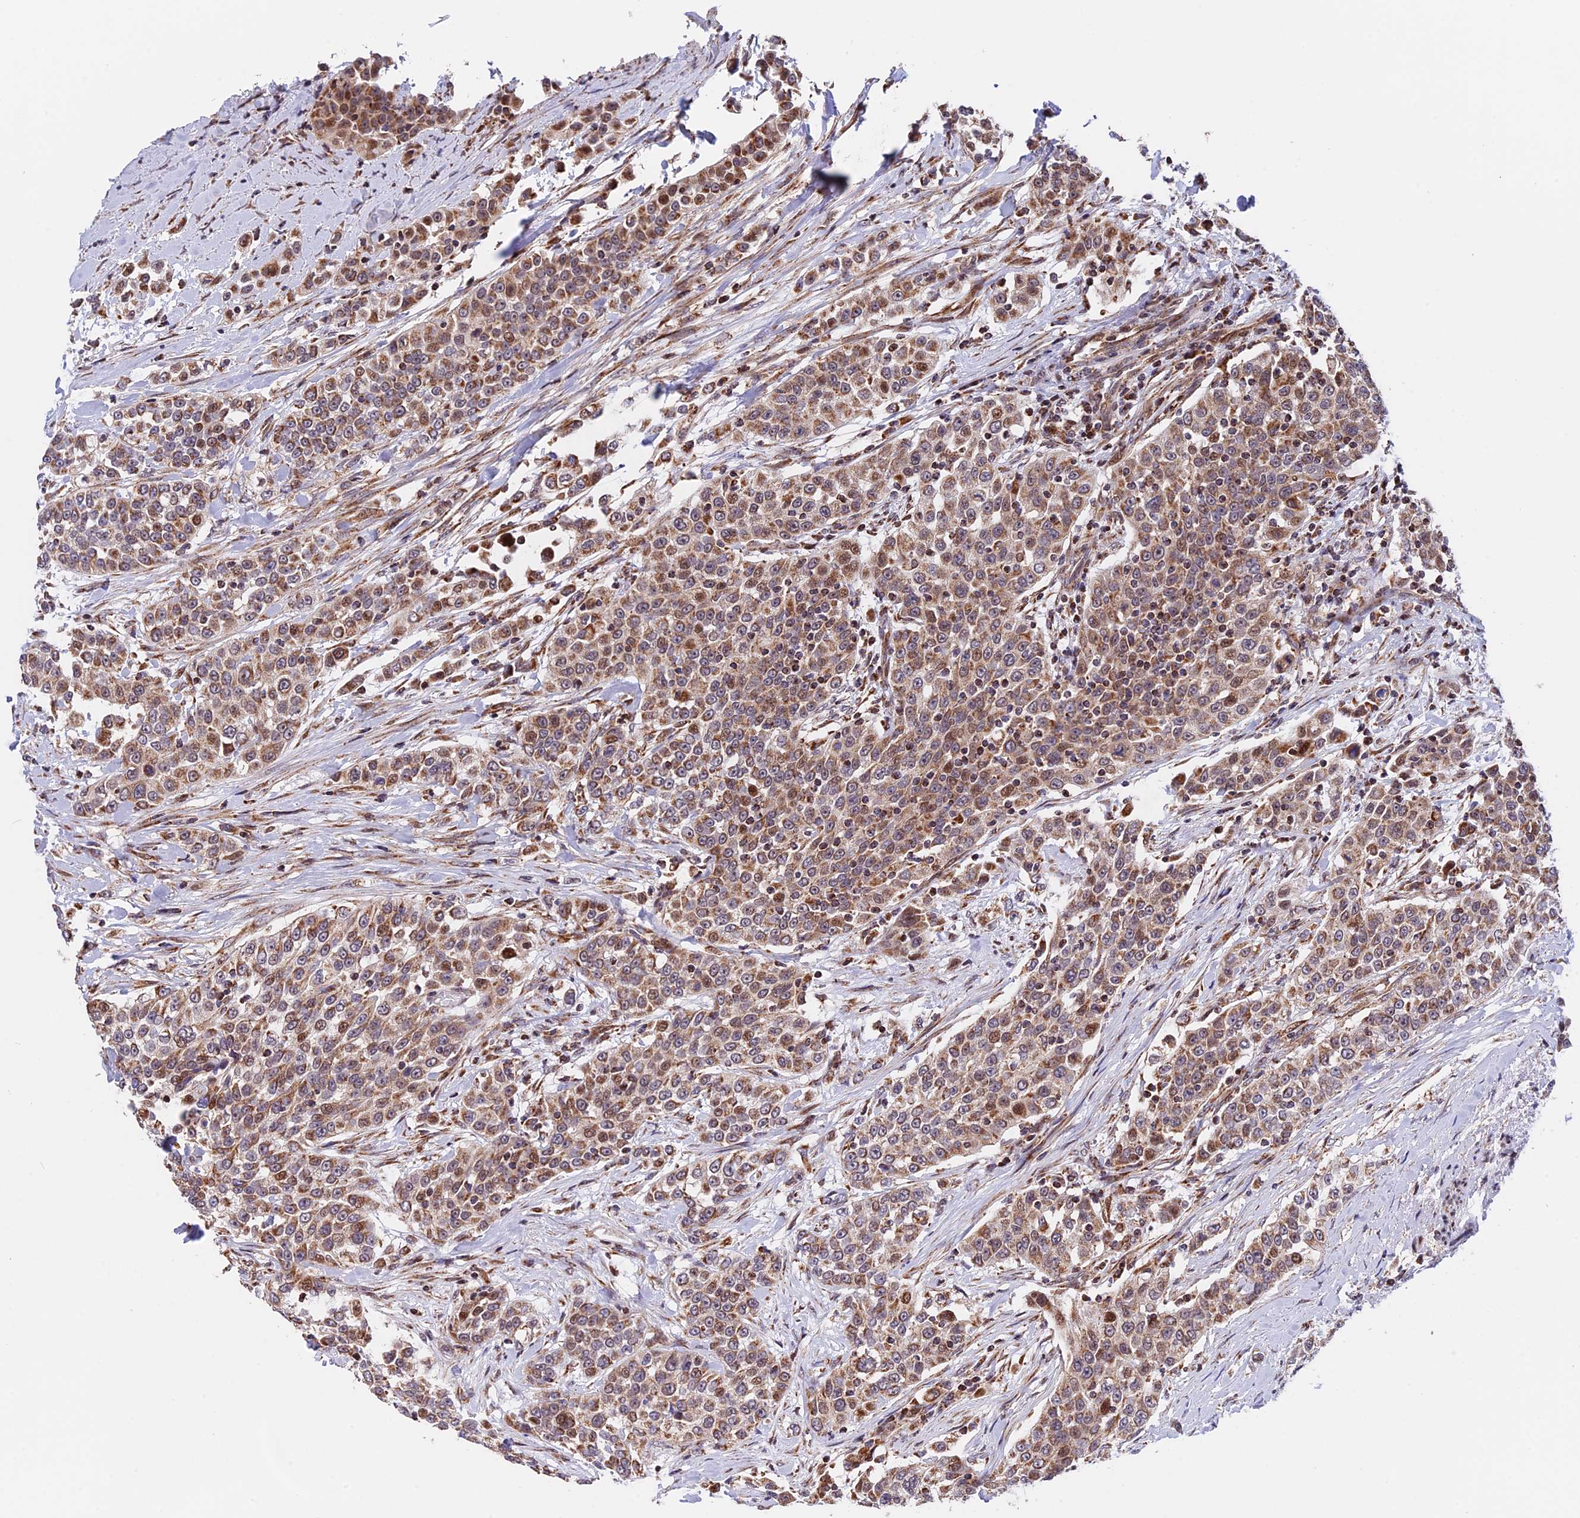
{"staining": {"intensity": "moderate", "quantity": ">75%", "location": "cytoplasmic/membranous"}, "tissue": "urothelial cancer", "cell_type": "Tumor cells", "image_type": "cancer", "snomed": [{"axis": "morphology", "description": "Urothelial carcinoma, High grade"}, {"axis": "topography", "description": "Urinary bladder"}], "caption": "Human urothelial carcinoma (high-grade) stained with a brown dye reveals moderate cytoplasmic/membranous positive positivity in approximately >75% of tumor cells.", "gene": "FAM174C", "patient": {"sex": "female", "age": 80}}